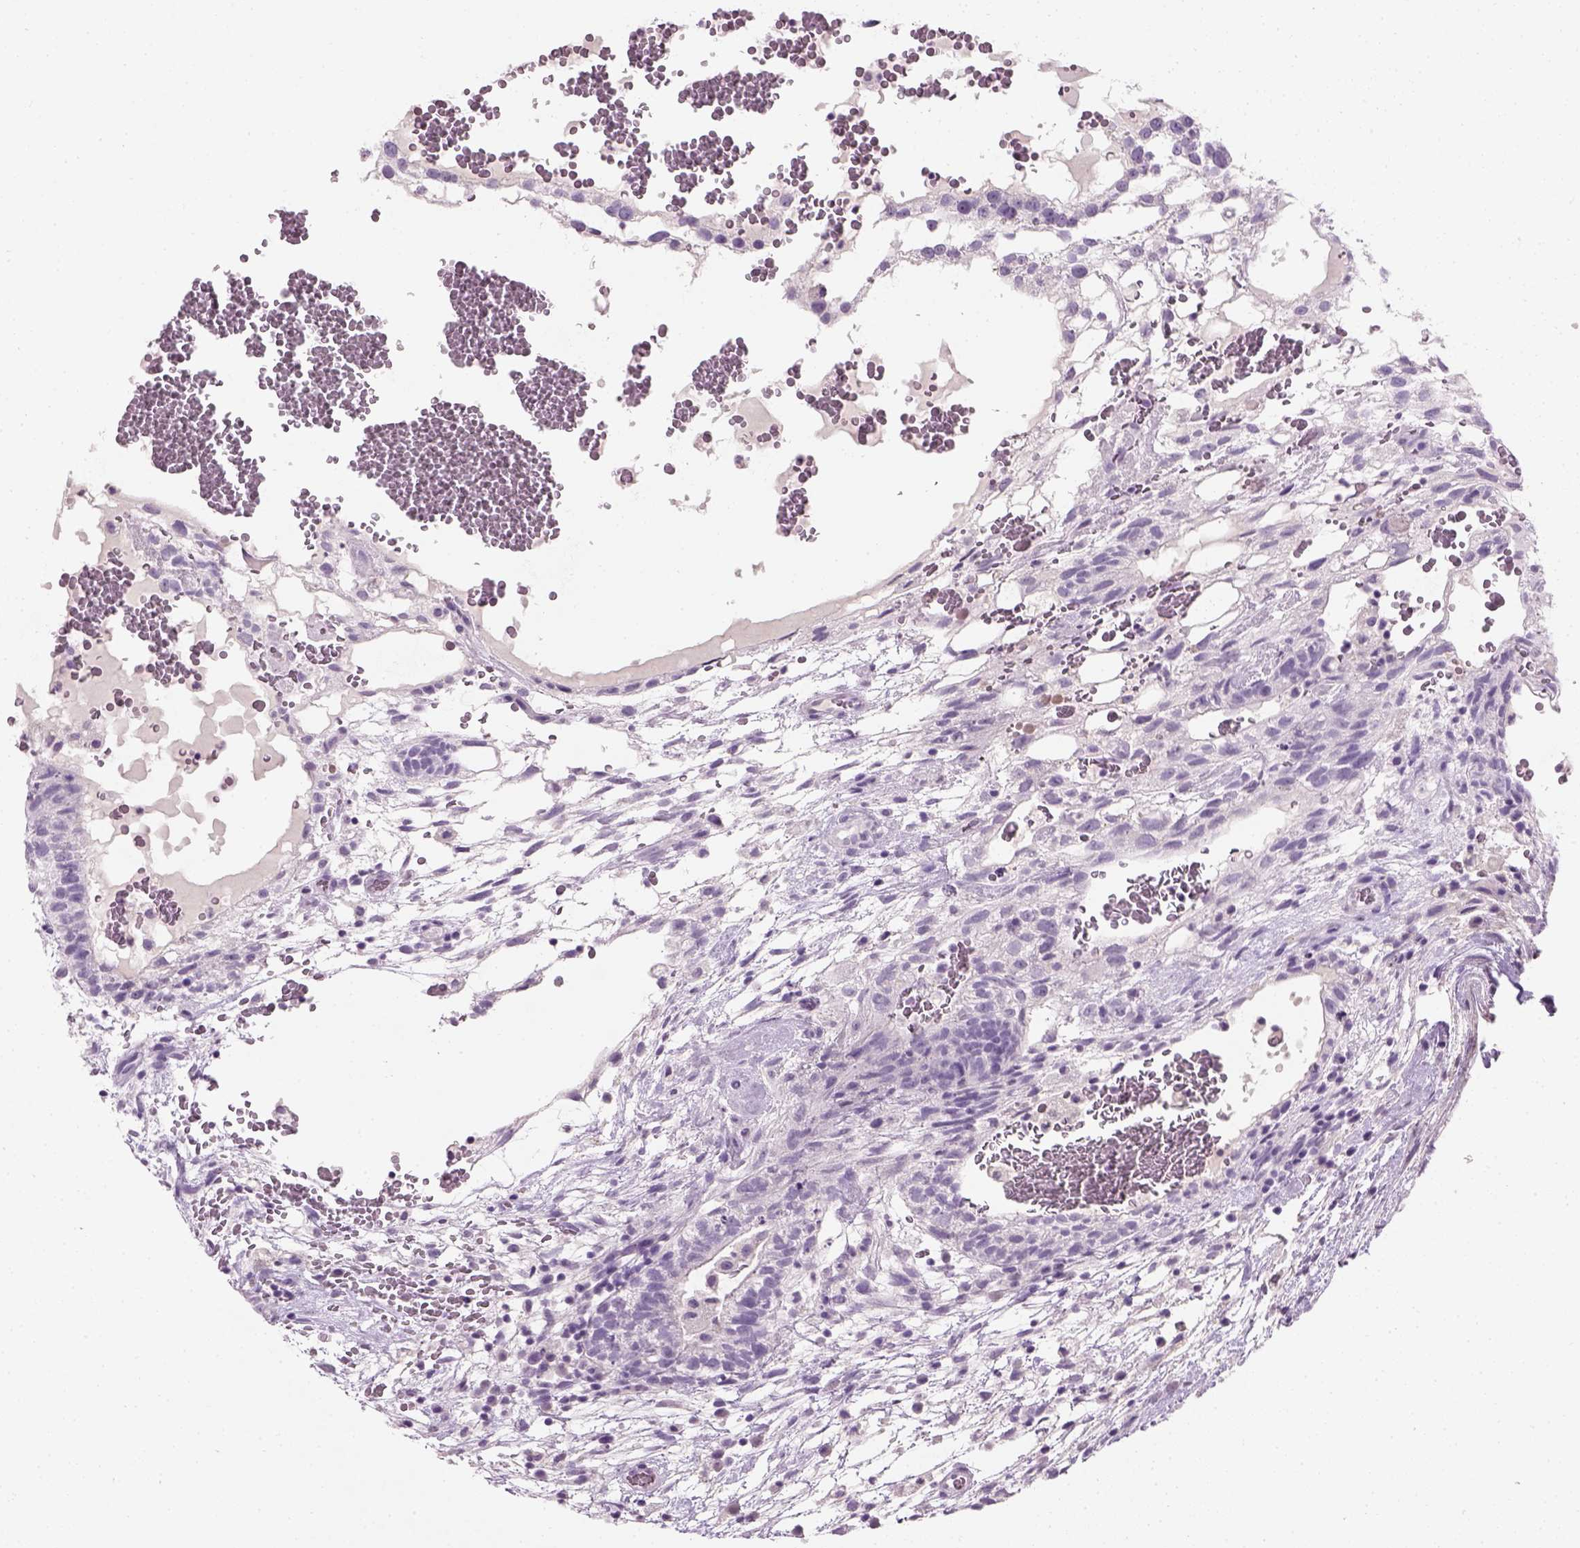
{"staining": {"intensity": "negative", "quantity": "none", "location": "none"}, "tissue": "testis cancer", "cell_type": "Tumor cells", "image_type": "cancer", "snomed": [{"axis": "morphology", "description": "Normal tissue, NOS"}, {"axis": "morphology", "description": "Carcinoma, Embryonal, NOS"}, {"axis": "topography", "description": "Testis"}], "caption": "Testis cancer (embryonal carcinoma) stained for a protein using IHC demonstrates no staining tumor cells.", "gene": "TH", "patient": {"sex": "male", "age": 32}}